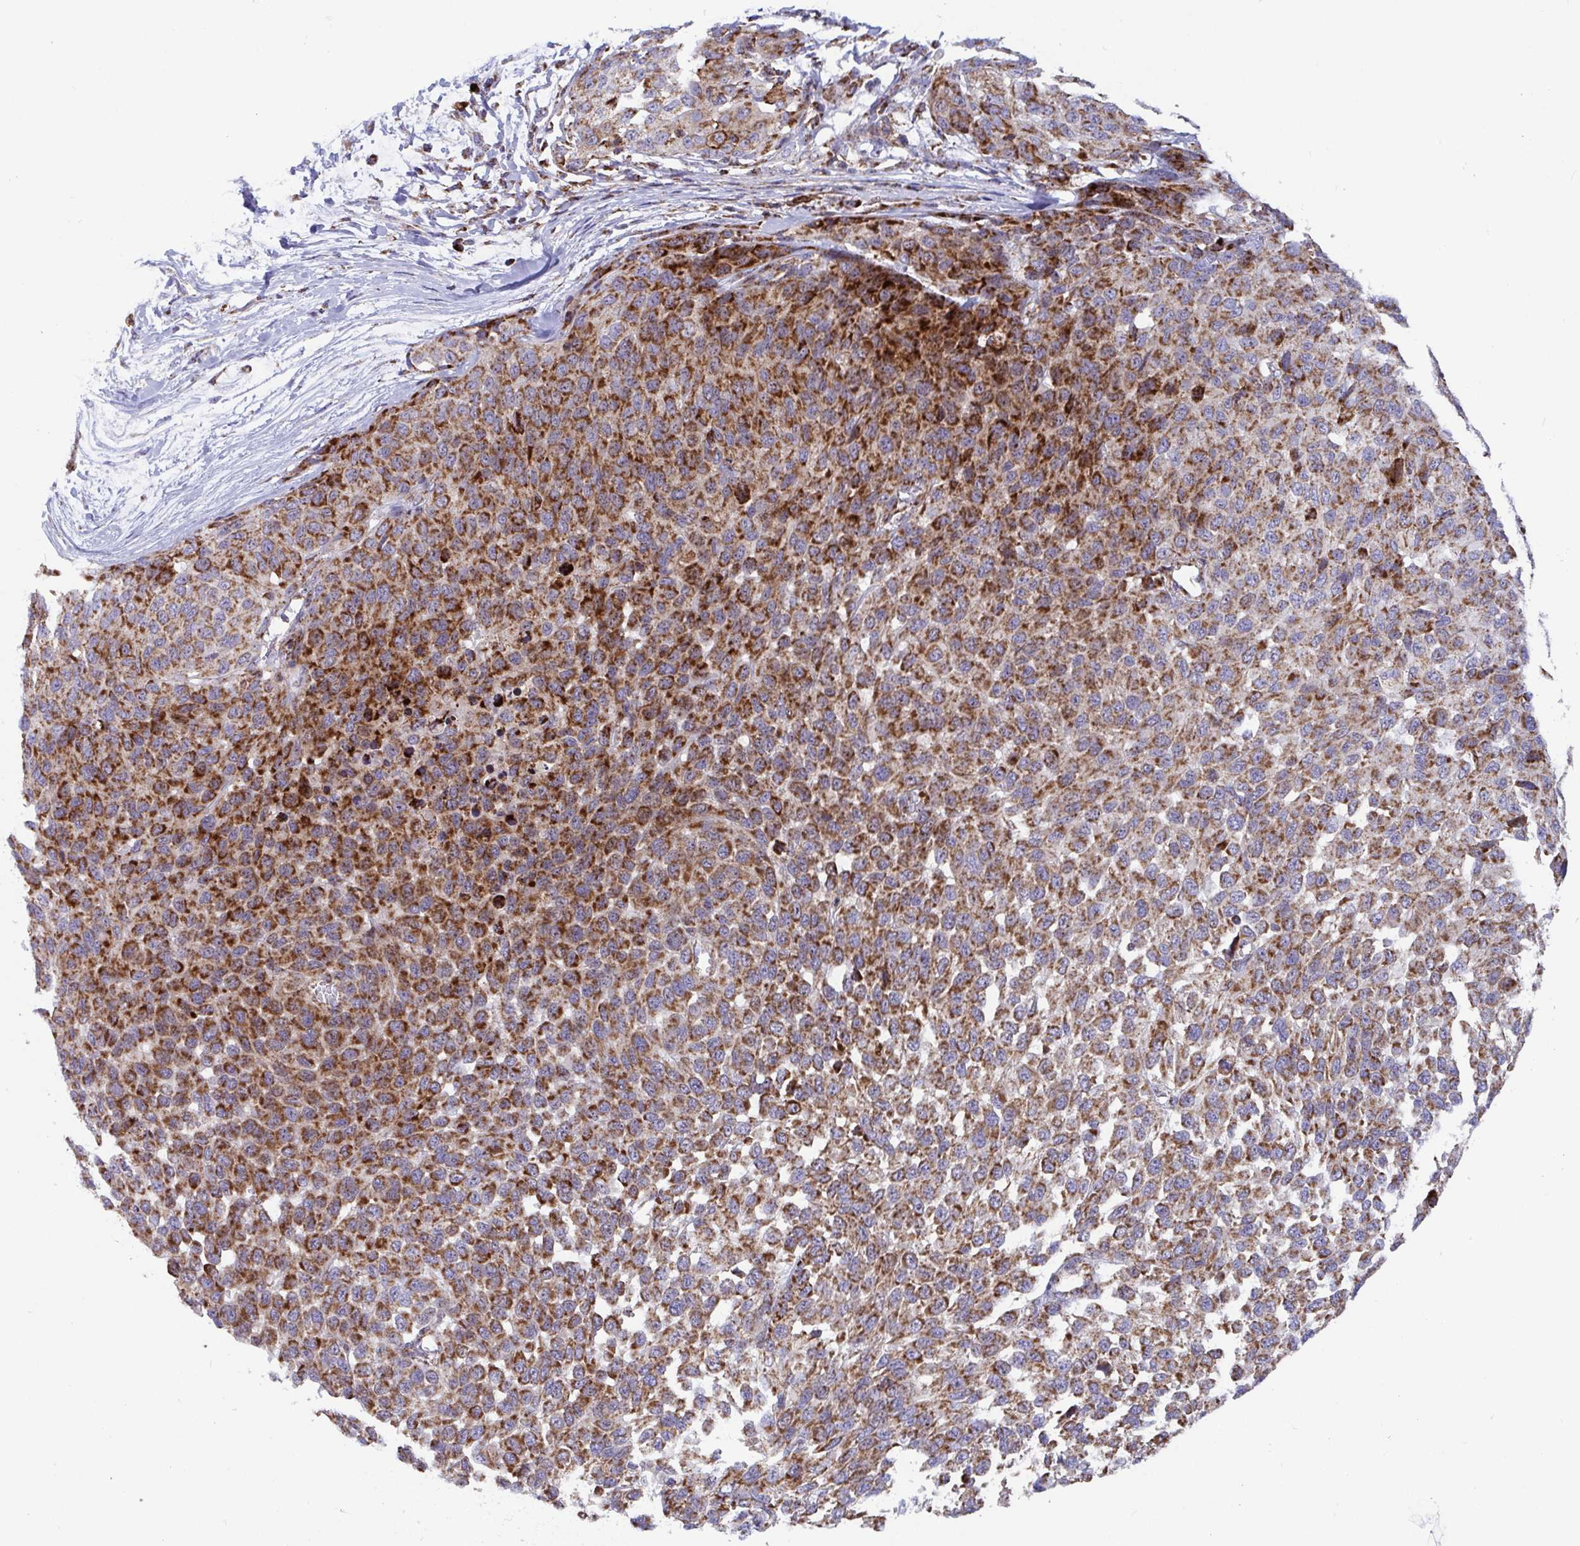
{"staining": {"intensity": "moderate", "quantity": ">75%", "location": "cytoplasmic/membranous"}, "tissue": "melanoma", "cell_type": "Tumor cells", "image_type": "cancer", "snomed": [{"axis": "morphology", "description": "Malignant melanoma, NOS"}, {"axis": "topography", "description": "Skin"}], "caption": "The histopathology image displays staining of melanoma, revealing moderate cytoplasmic/membranous protein expression (brown color) within tumor cells. (brown staining indicates protein expression, while blue staining denotes nuclei).", "gene": "ATP5MJ", "patient": {"sex": "male", "age": 62}}